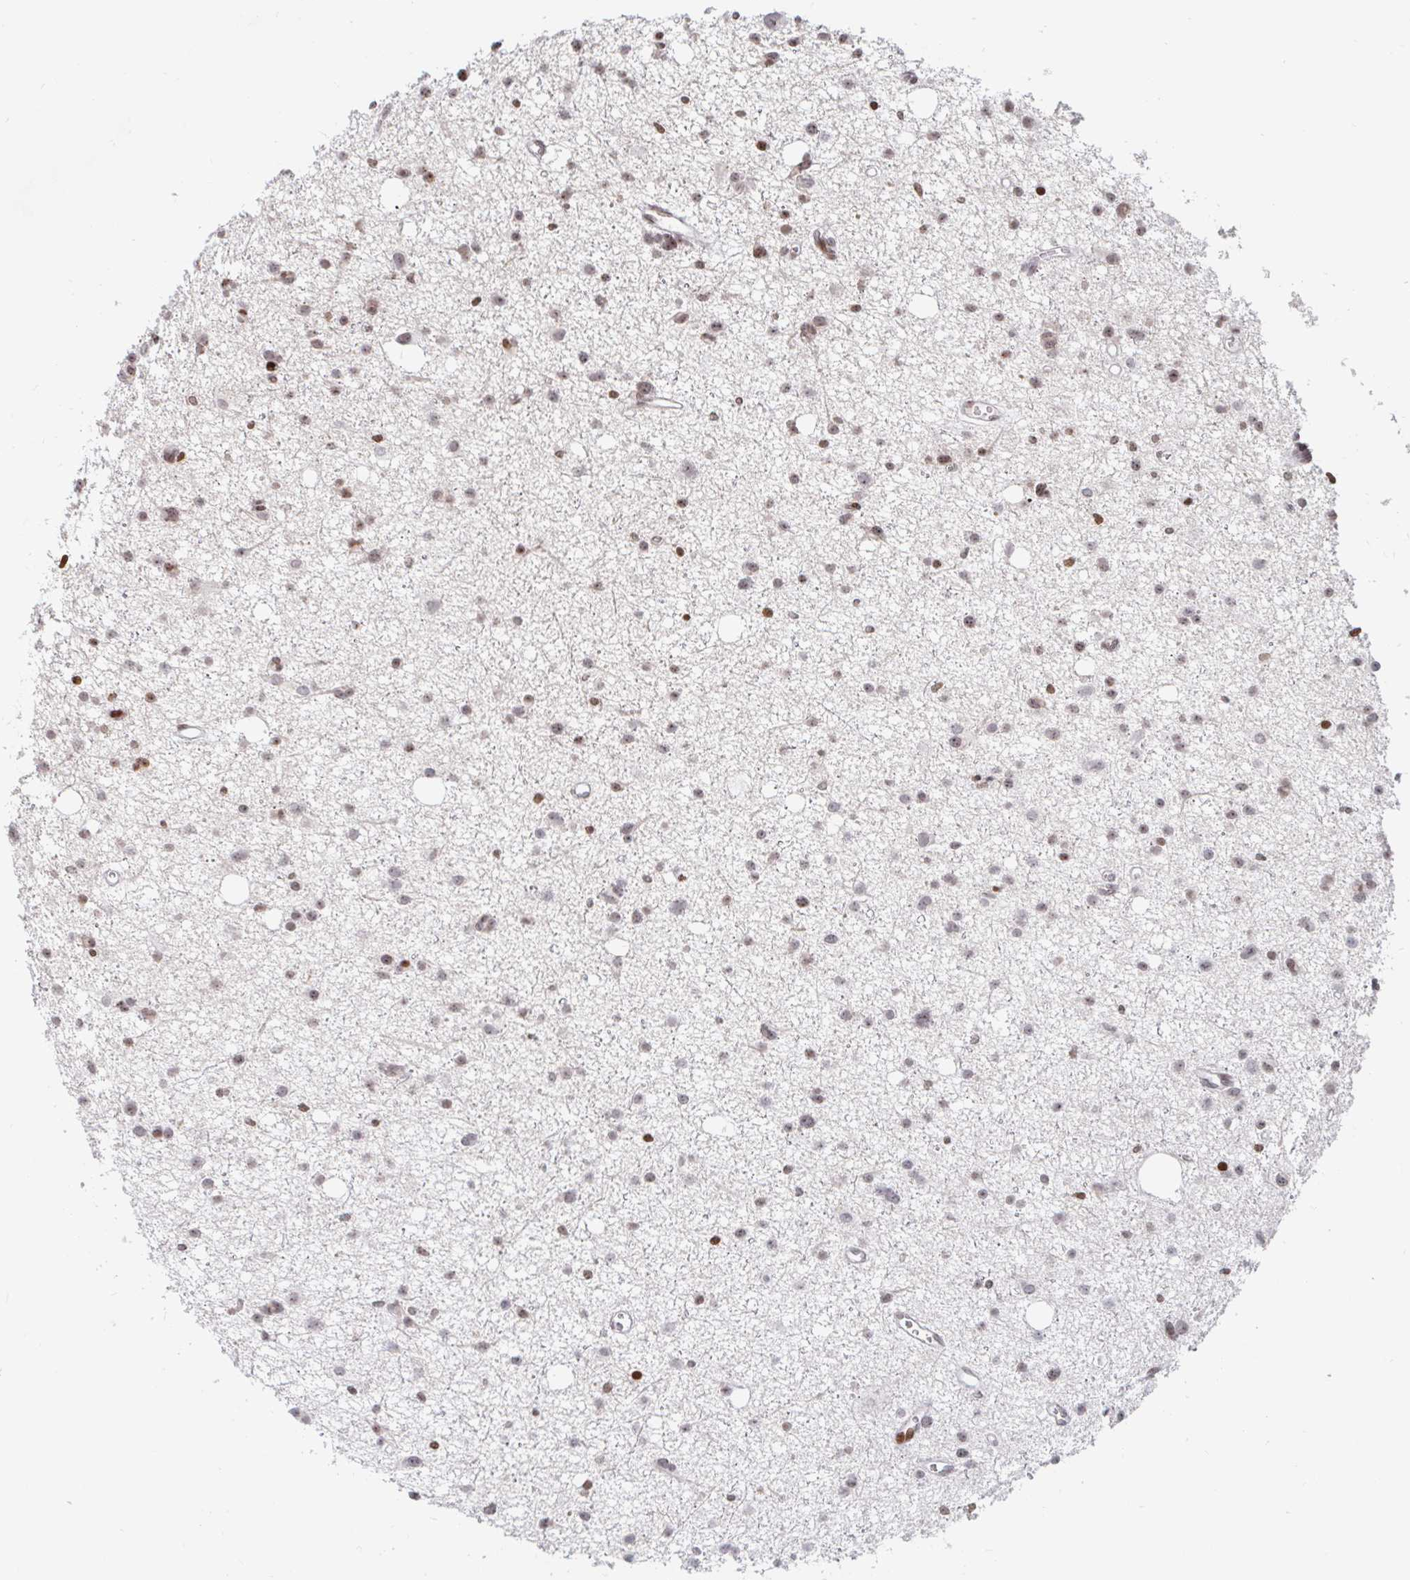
{"staining": {"intensity": "moderate", "quantity": "<25%", "location": "nuclear"}, "tissue": "glioma", "cell_type": "Tumor cells", "image_type": "cancer", "snomed": [{"axis": "morphology", "description": "Glioma, malignant, High grade"}, {"axis": "topography", "description": "Brain"}], "caption": "Brown immunohistochemical staining in human glioma shows moderate nuclear positivity in approximately <25% of tumor cells.", "gene": "HOXC10", "patient": {"sex": "male", "age": 23}}